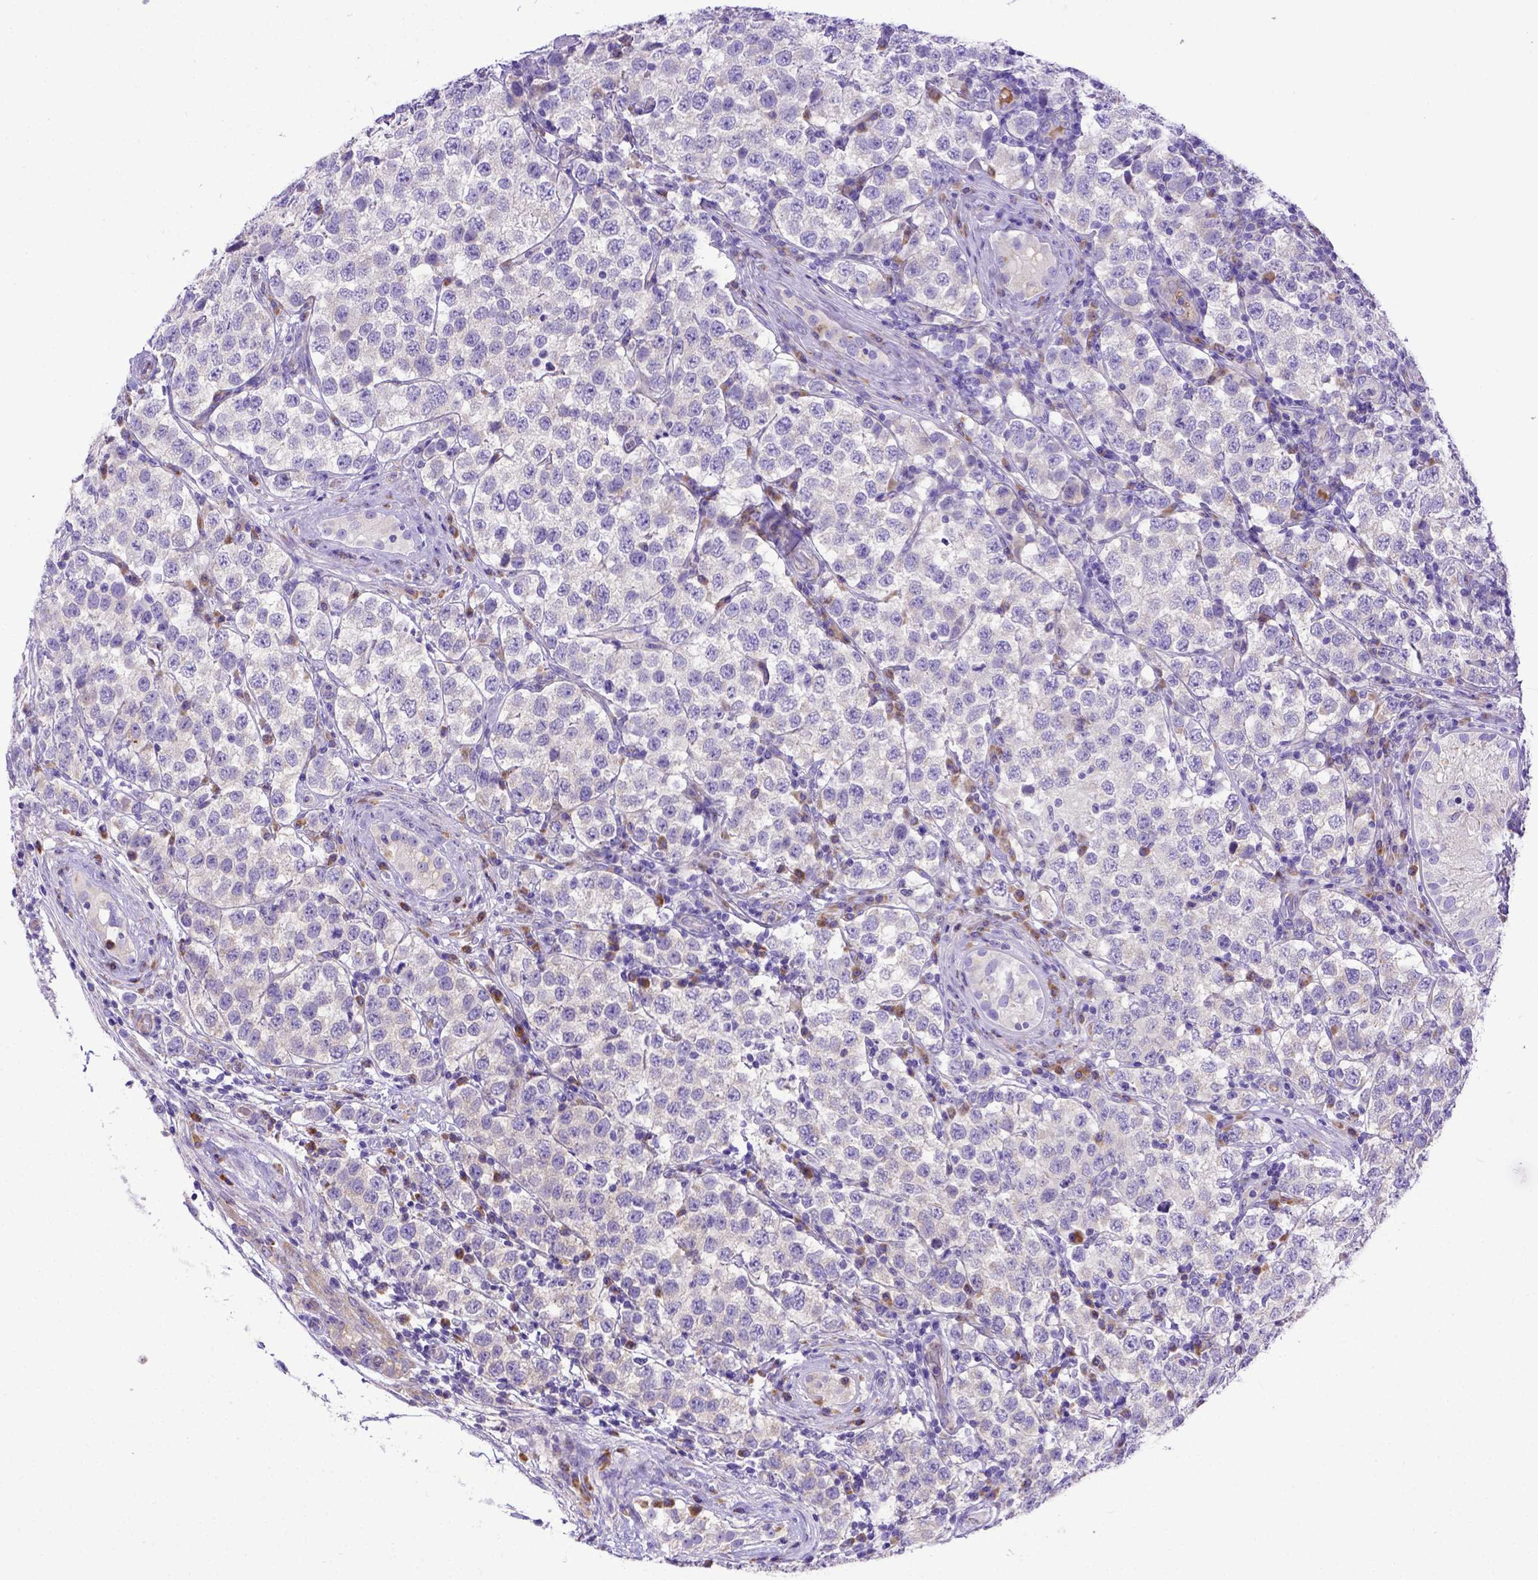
{"staining": {"intensity": "negative", "quantity": "none", "location": "none"}, "tissue": "testis cancer", "cell_type": "Tumor cells", "image_type": "cancer", "snomed": [{"axis": "morphology", "description": "Seminoma, NOS"}, {"axis": "topography", "description": "Testis"}], "caption": "This photomicrograph is of testis seminoma stained with immunohistochemistry (IHC) to label a protein in brown with the nuclei are counter-stained blue. There is no positivity in tumor cells. Brightfield microscopy of immunohistochemistry (IHC) stained with DAB (brown) and hematoxylin (blue), captured at high magnification.", "gene": "CFAP300", "patient": {"sex": "male", "age": 34}}